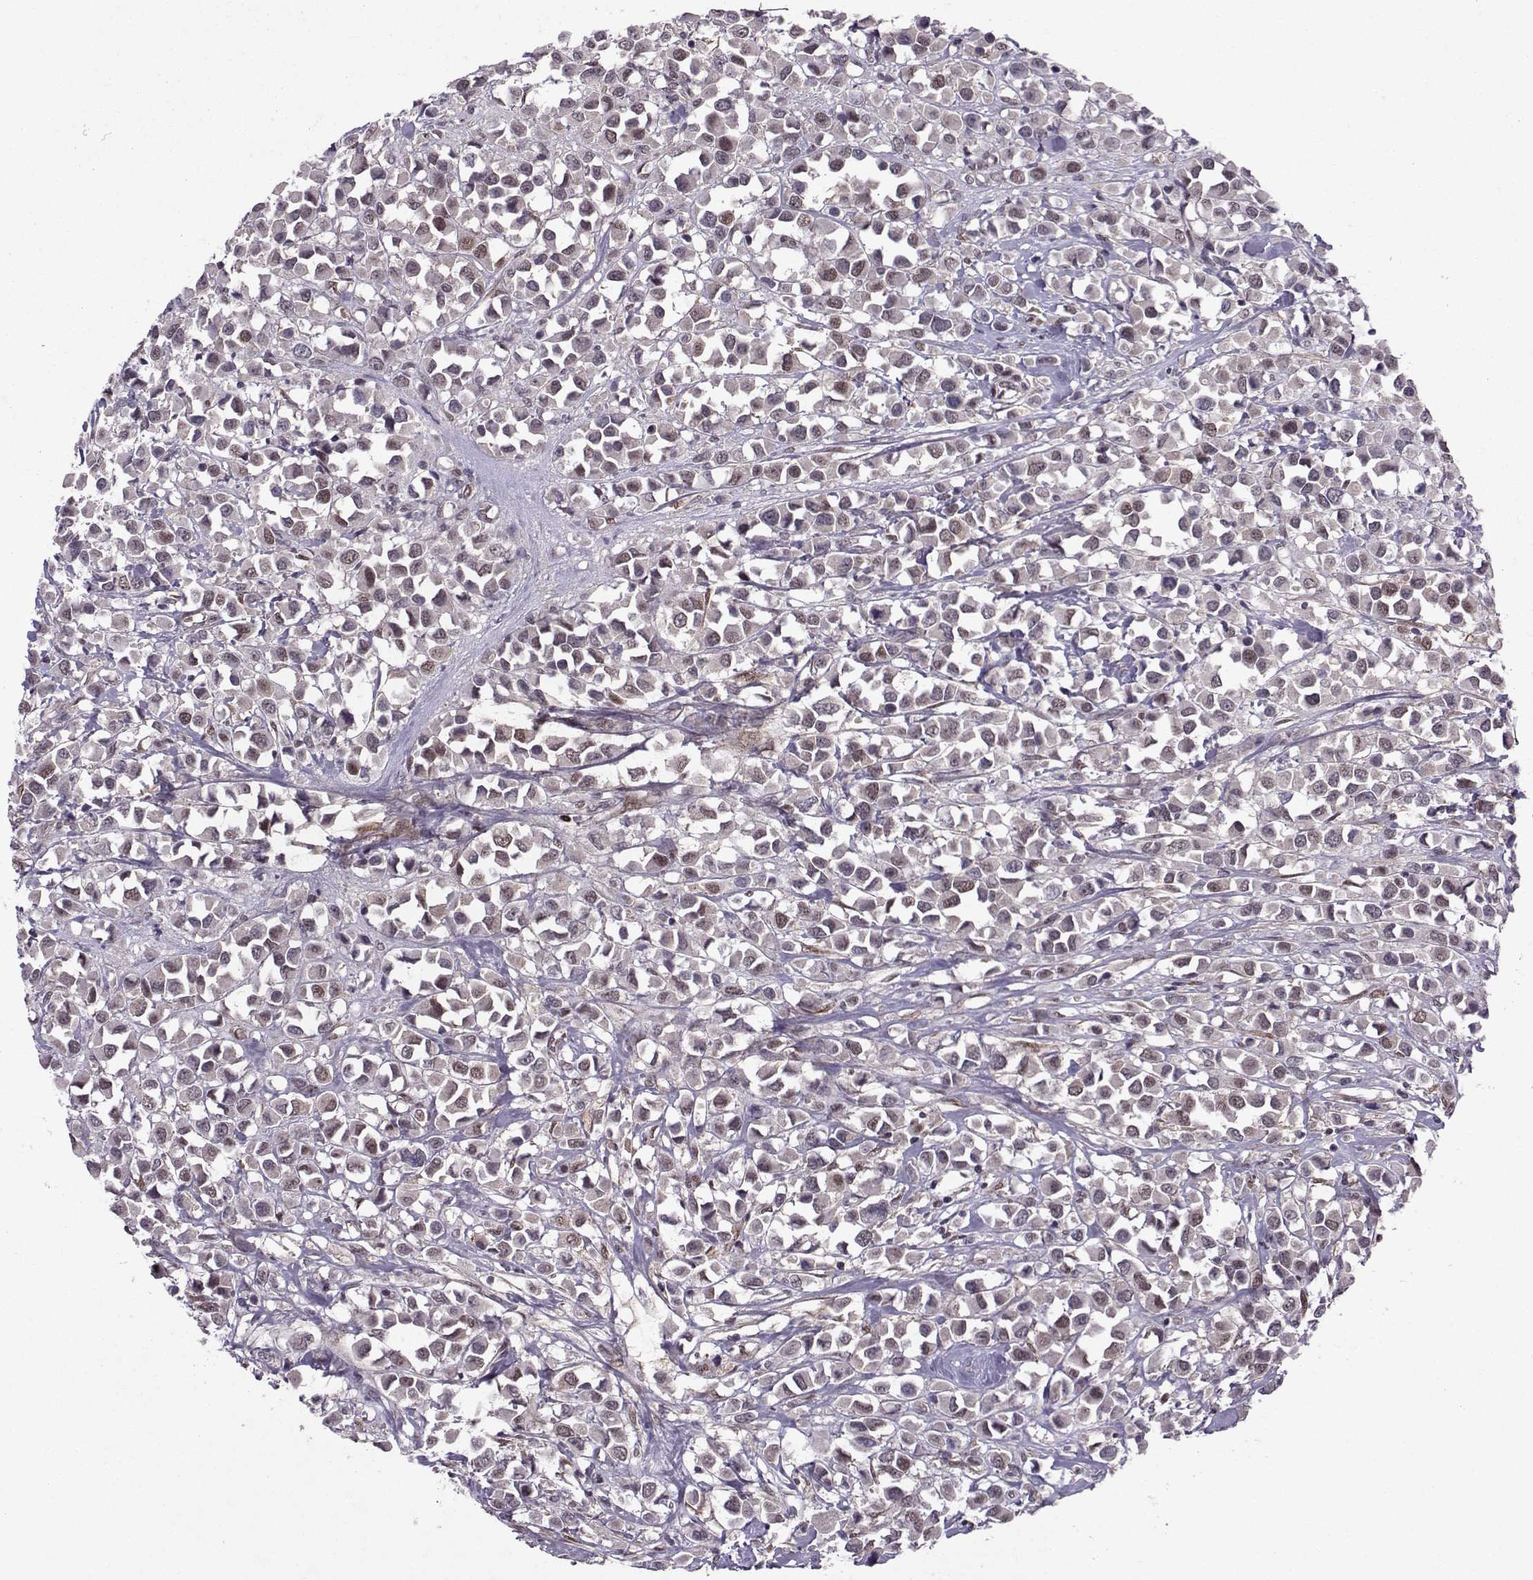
{"staining": {"intensity": "negative", "quantity": "none", "location": "none"}, "tissue": "breast cancer", "cell_type": "Tumor cells", "image_type": "cancer", "snomed": [{"axis": "morphology", "description": "Duct carcinoma"}, {"axis": "topography", "description": "Breast"}], "caption": "This photomicrograph is of breast cancer (infiltrating ductal carcinoma) stained with immunohistochemistry (IHC) to label a protein in brown with the nuclei are counter-stained blue. There is no staining in tumor cells.", "gene": "CDK4", "patient": {"sex": "female", "age": 61}}